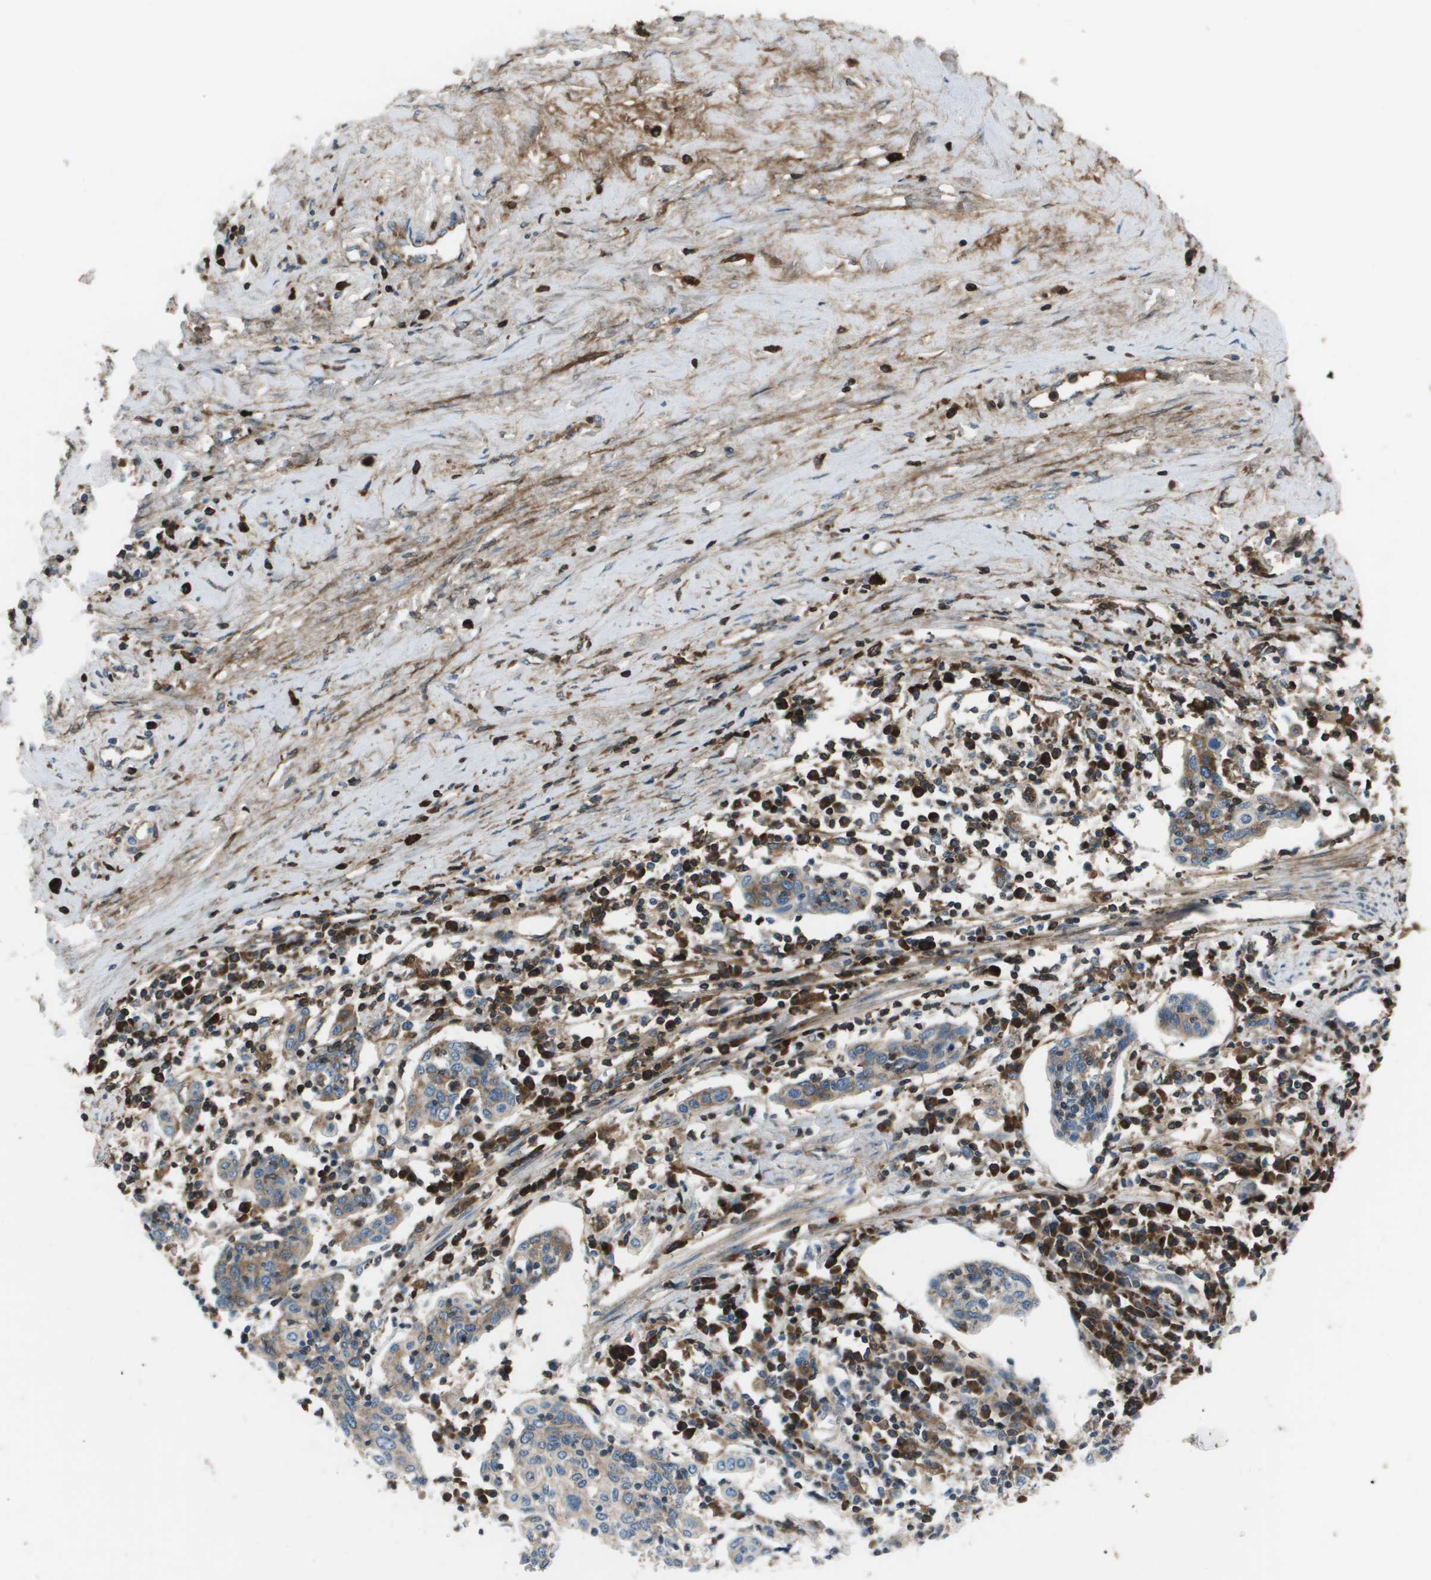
{"staining": {"intensity": "weak", "quantity": "25%-75%", "location": "cytoplasmic/membranous"}, "tissue": "cervical cancer", "cell_type": "Tumor cells", "image_type": "cancer", "snomed": [{"axis": "morphology", "description": "Squamous cell carcinoma, NOS"}, {"axis": "topography", "description": "Cervix"}], "caption": "Protein positivity by immunohistochemistry displays weak cytoplasmic/membranous expression in about 25%-75% of tumor cells in cervical squamous cell carcinoma.", "gene": "PCOLCE", "patient": {"sex": "female", "age": 40}}